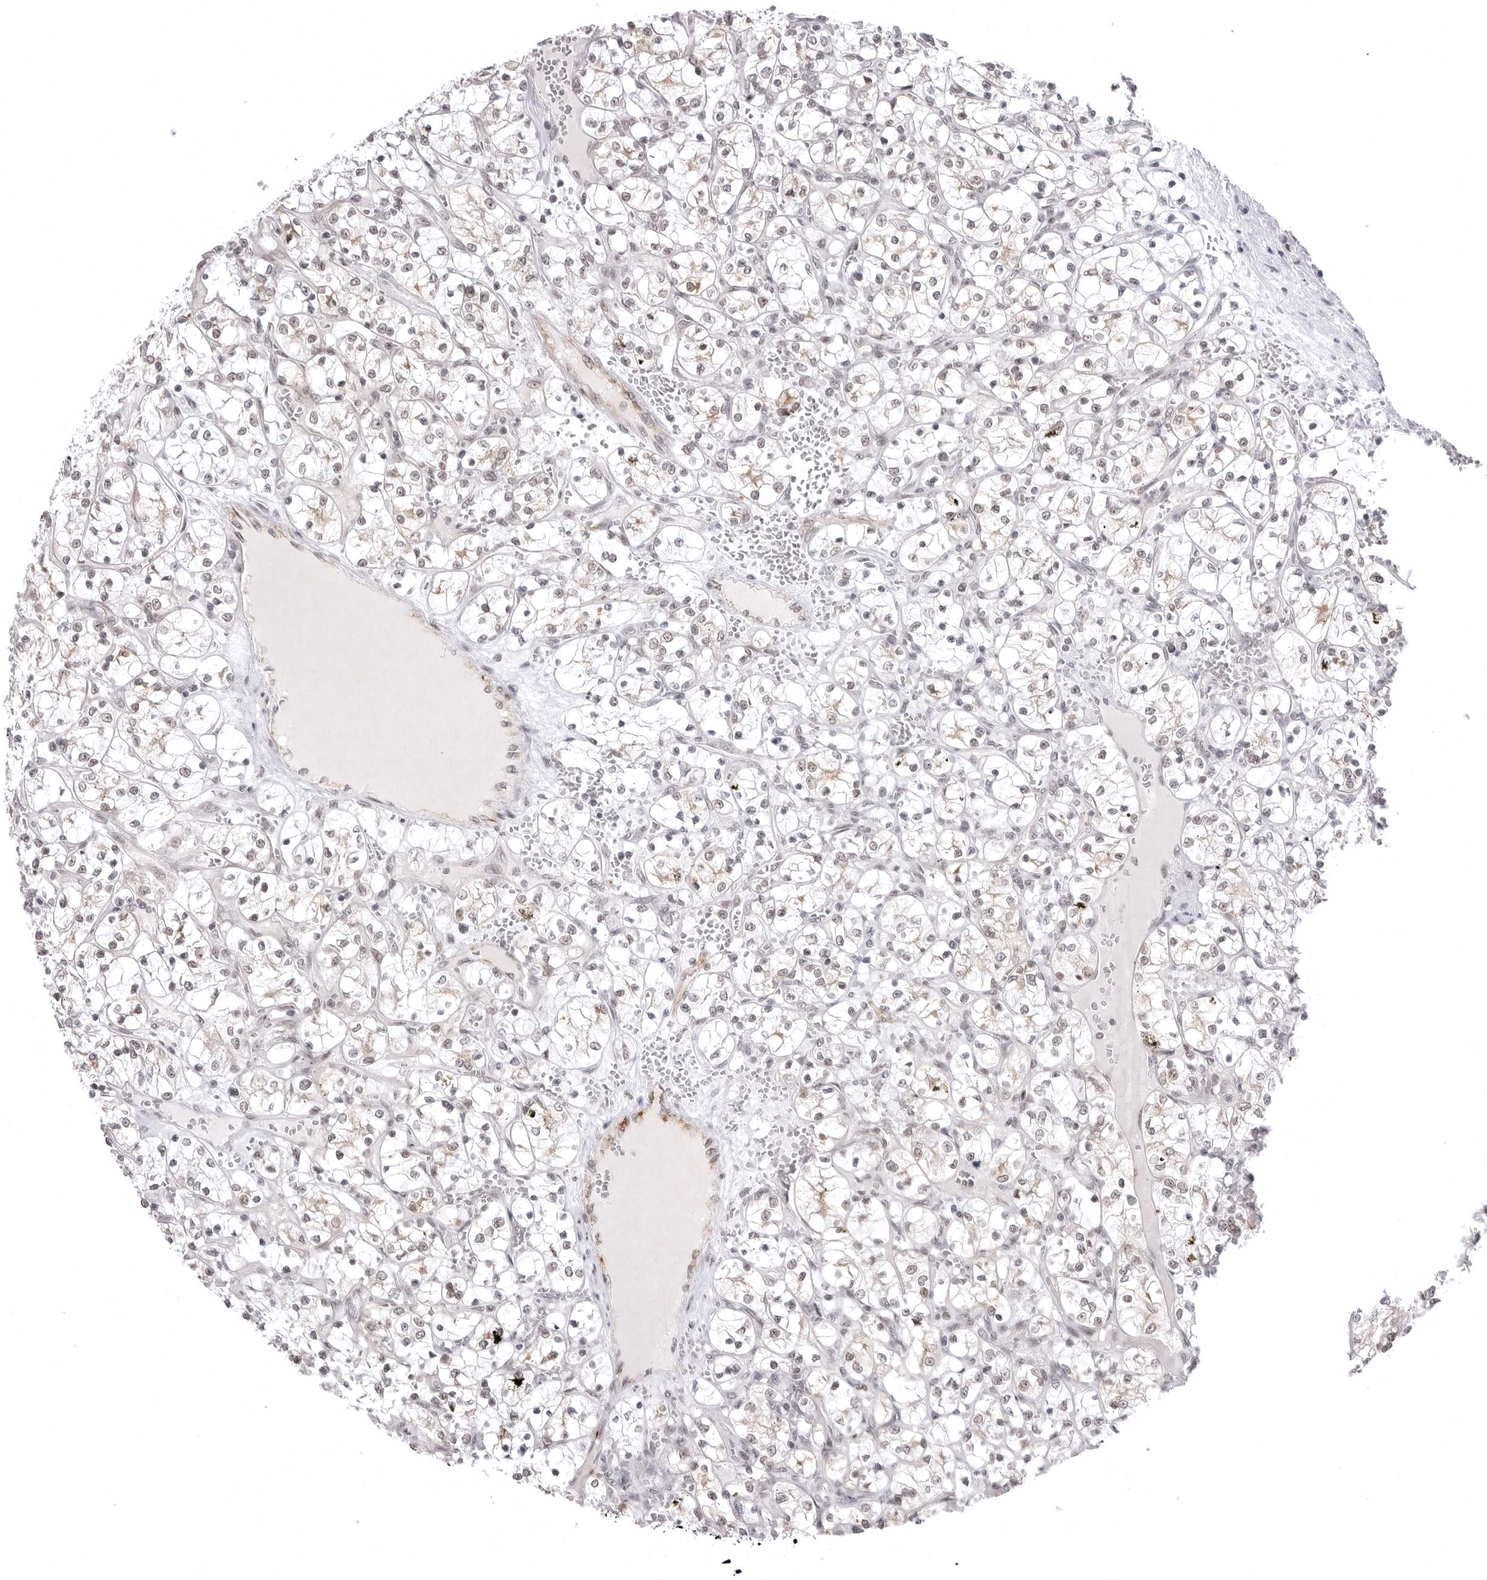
{"staining": {"intensity": "negative", "quantity": "none", "location": "none"}, "tissue": "renal cancer", "cell_type": "Tumor cells", "image_type": "cancer", "snomed": [{"axis": "morphology", "description": "Adenocarcinoma, NOS"}, {"axis": "topography", "description": "Kidney"}], "caption": "An IHC micrograph of adenocarcinoma (renal) is shown. There is no staining in tumor cells of adenocarcinoma (renal).", "gene": "PTK2B", "patient": {"sex": "female", "age": 69}}